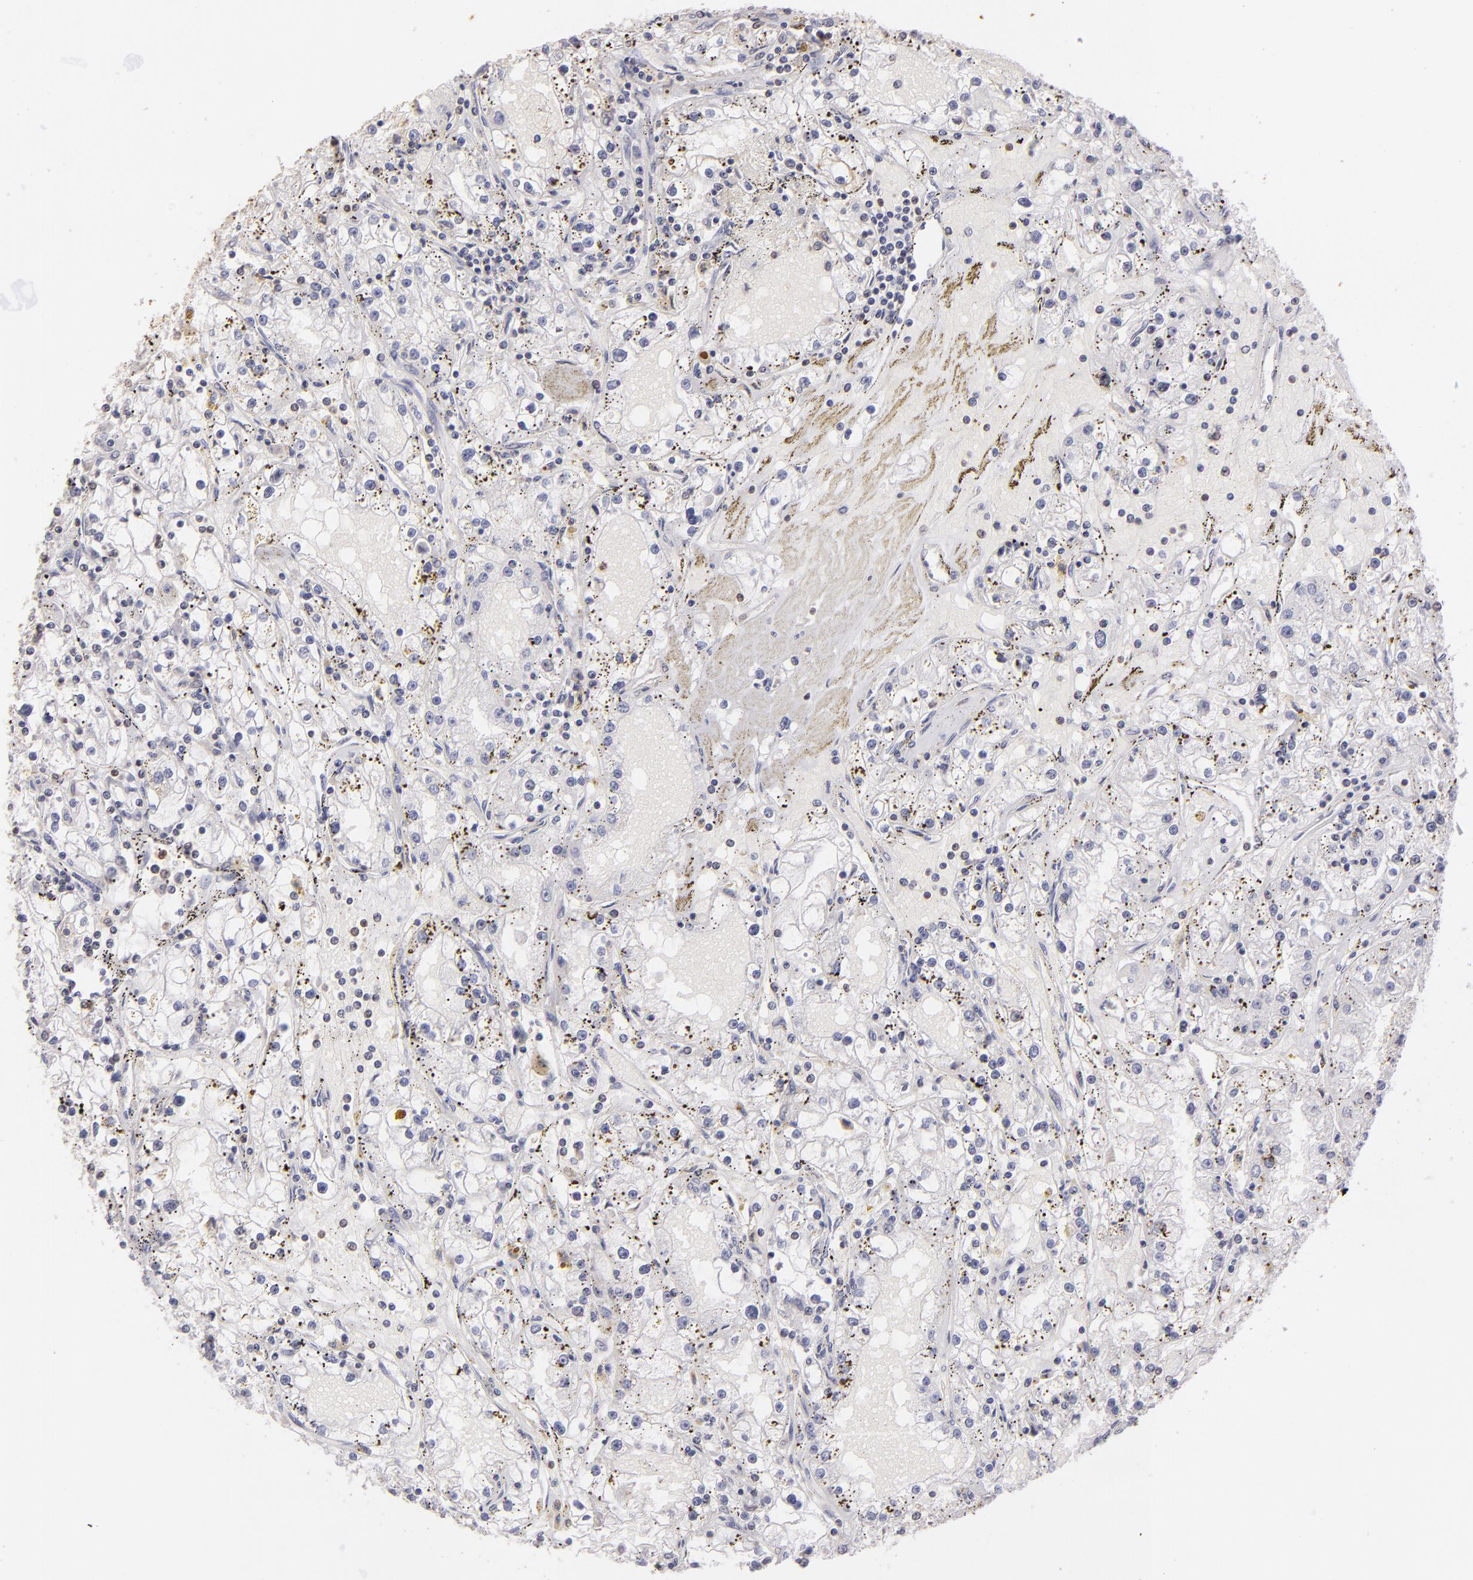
{"staining": {"intensity": "negative", "quantity": "none", "location": "none"}, "tissue": "renal cancer", "cell_type": "Tumor cells", "image_type": "cancer", "snomed": [{"axis": "morphology", "description": "Adenocarcinoma, NOS"}, {"axis": "topography", "description": "Kidney"}], "caption": "IHC micrograph of neoplastic tissue: human renal cancer stained with DAB (3,3'-diaminobenzidine) demonstrates no significant protein staining in tumor cells.", "gene": "S100A2", "patient": {"sex": "male", "age": 56}}